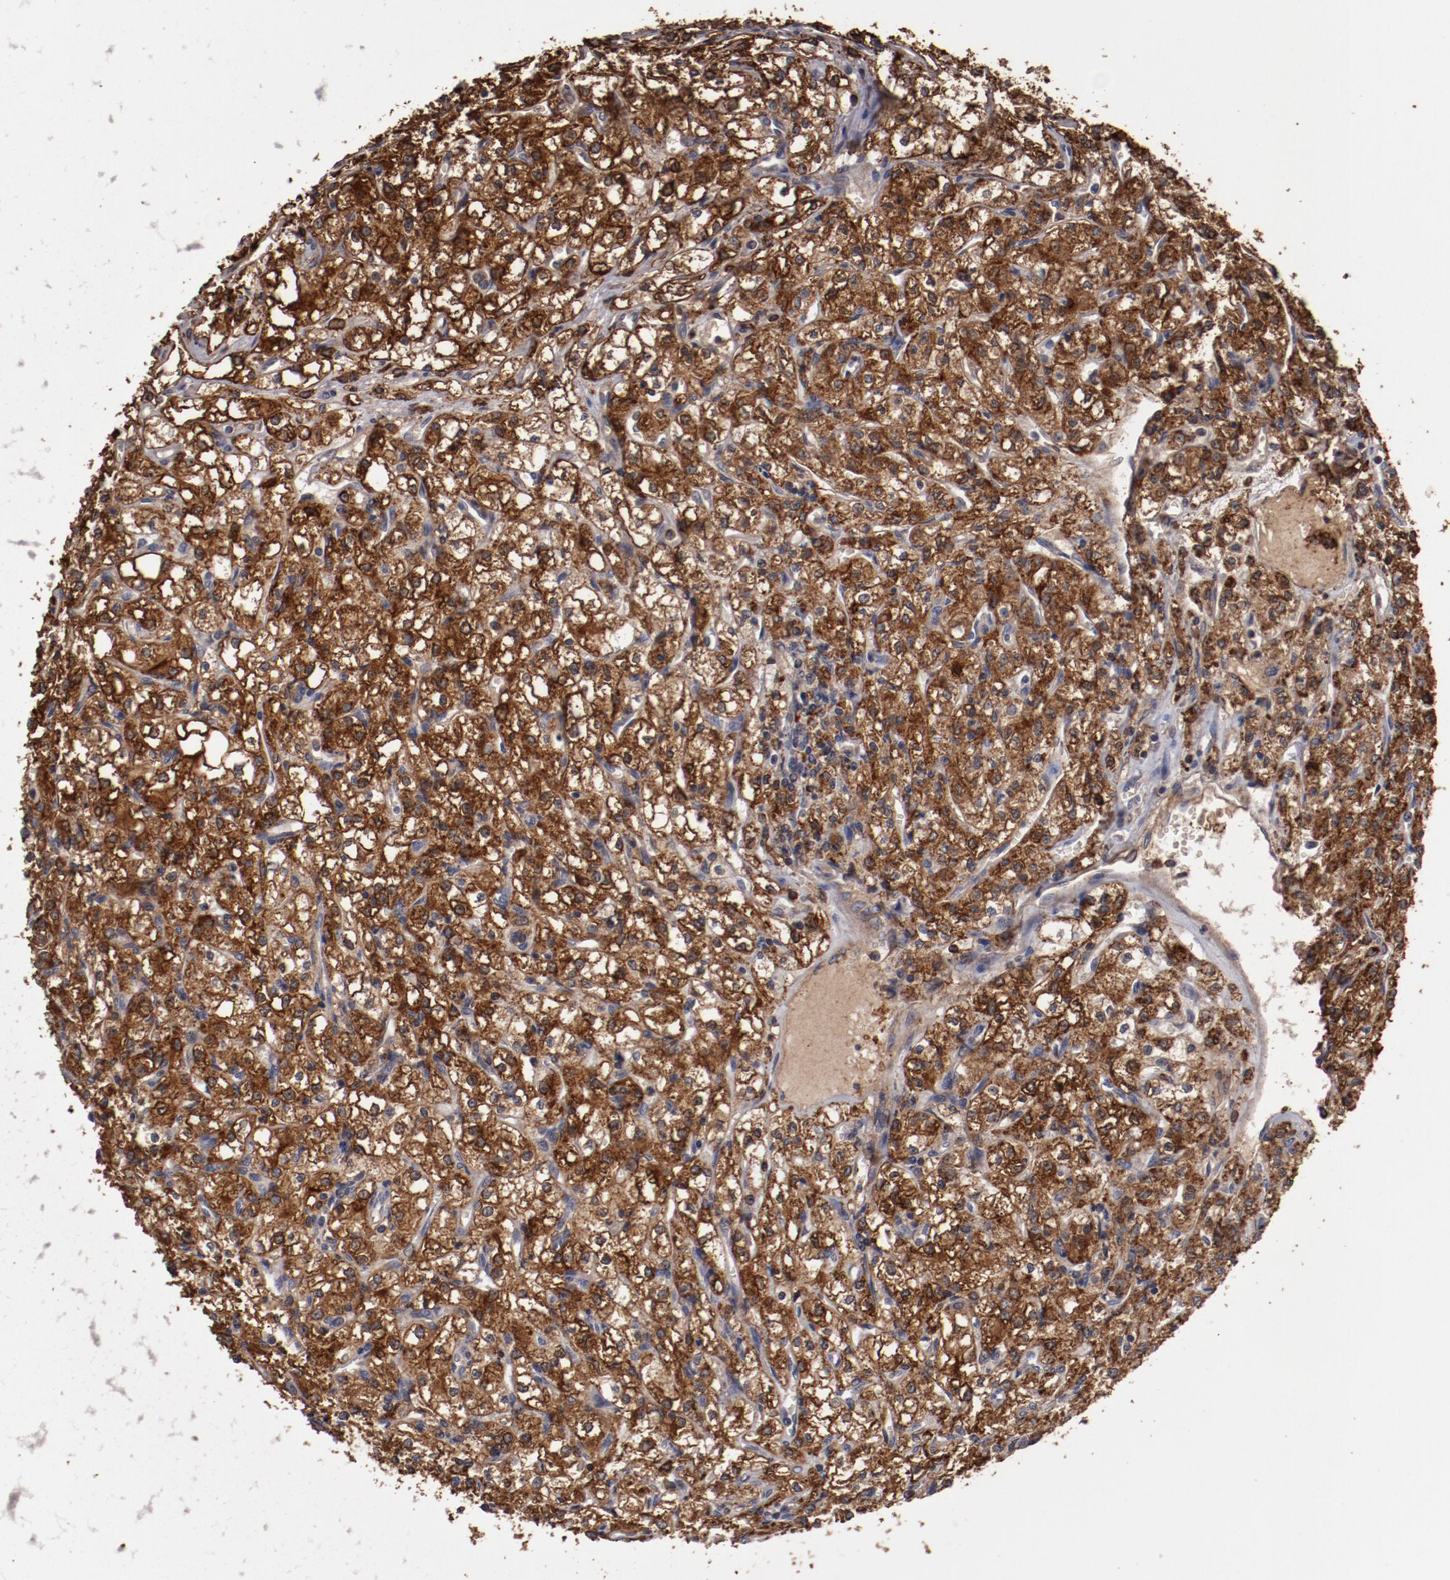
{"staining": {"intensity": "strong", "quantity": ">75%", "location": "cytoplasmic/membranous"}, "tissue": "renal cancer", "cell_type": "Tumor cells", "image_type": "cancer", "snomed": [{"axis": "morphology", "description": "Adenocarcinoma, NOS"}, {"axis": "topography", "description": "Kidney"}], "caption": "About >75% of tumor cells in adenocarcinoma (renal) show strong cytoplasmic/membranous protein expression as visualized by brown immunohistochemical staining.", "gene": "LRRC75B", "patient": {"sex": "male", "age": 61}}